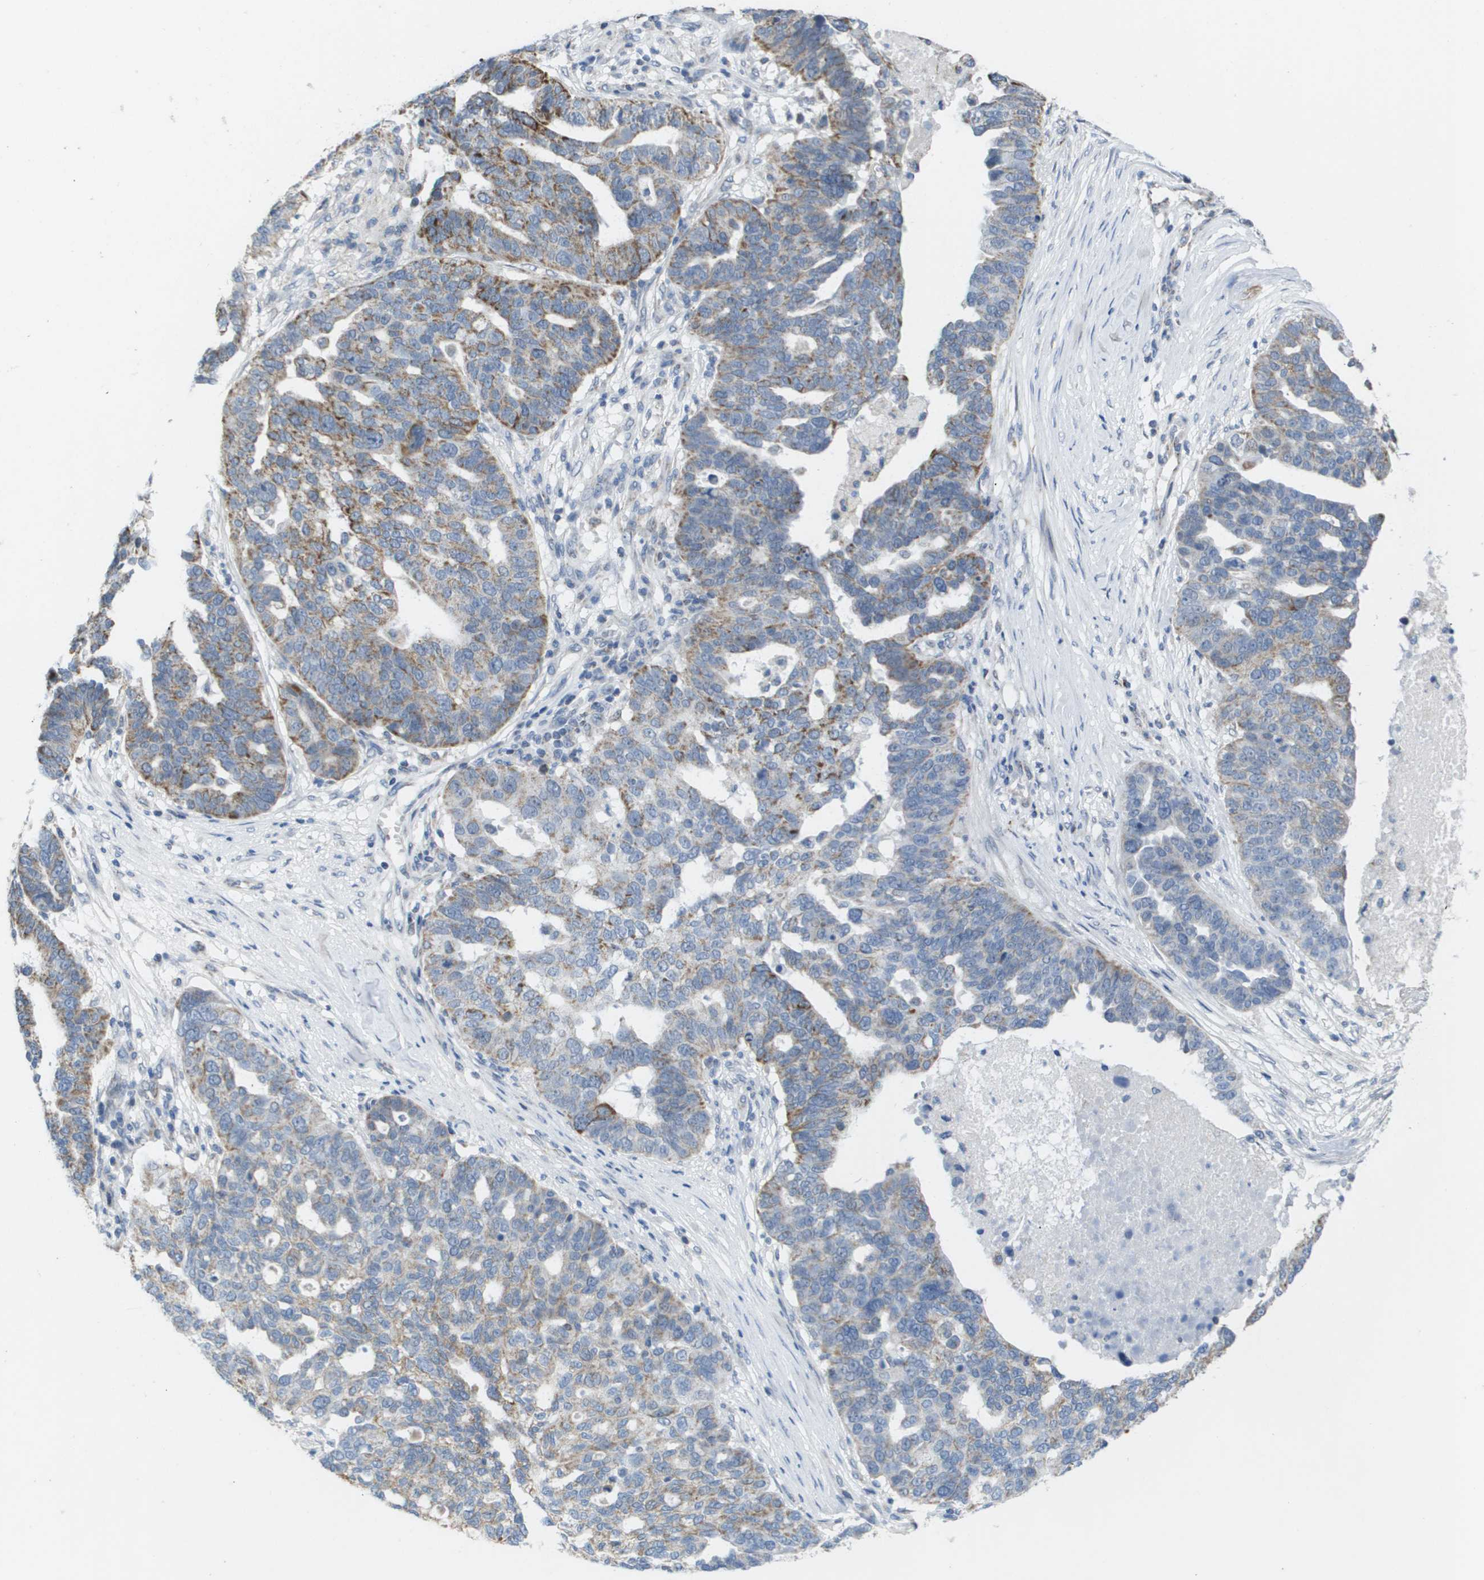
{"staining": {"intensity": "moderate", "quantity": "25%-75%", "location": "cytoplasmic/membranous"}, "tissue": "ovarian cancer", "cell_type": "Tumor cells", "image_type": "cancer", "snomed": [{"axis": "morphology", "description": "Cystadenocarcinoma, serous, NOS"}, {"axis": "topography", "description": "Ovary"}], "caption": "High-magnification brightfield microscopy of serous cystadenocarcinoma (ovarian) stained with DAB (3,3'-diaminobenzidine) (brown) and counterstained with hematoxylin (blue). tumor cells exhibit moderate cytoplasmic/membranous staining is appreciated in approximately25%-75% of cells.", "gene": "TMEM223", "patient": {"sex": "female", "age": 59}}